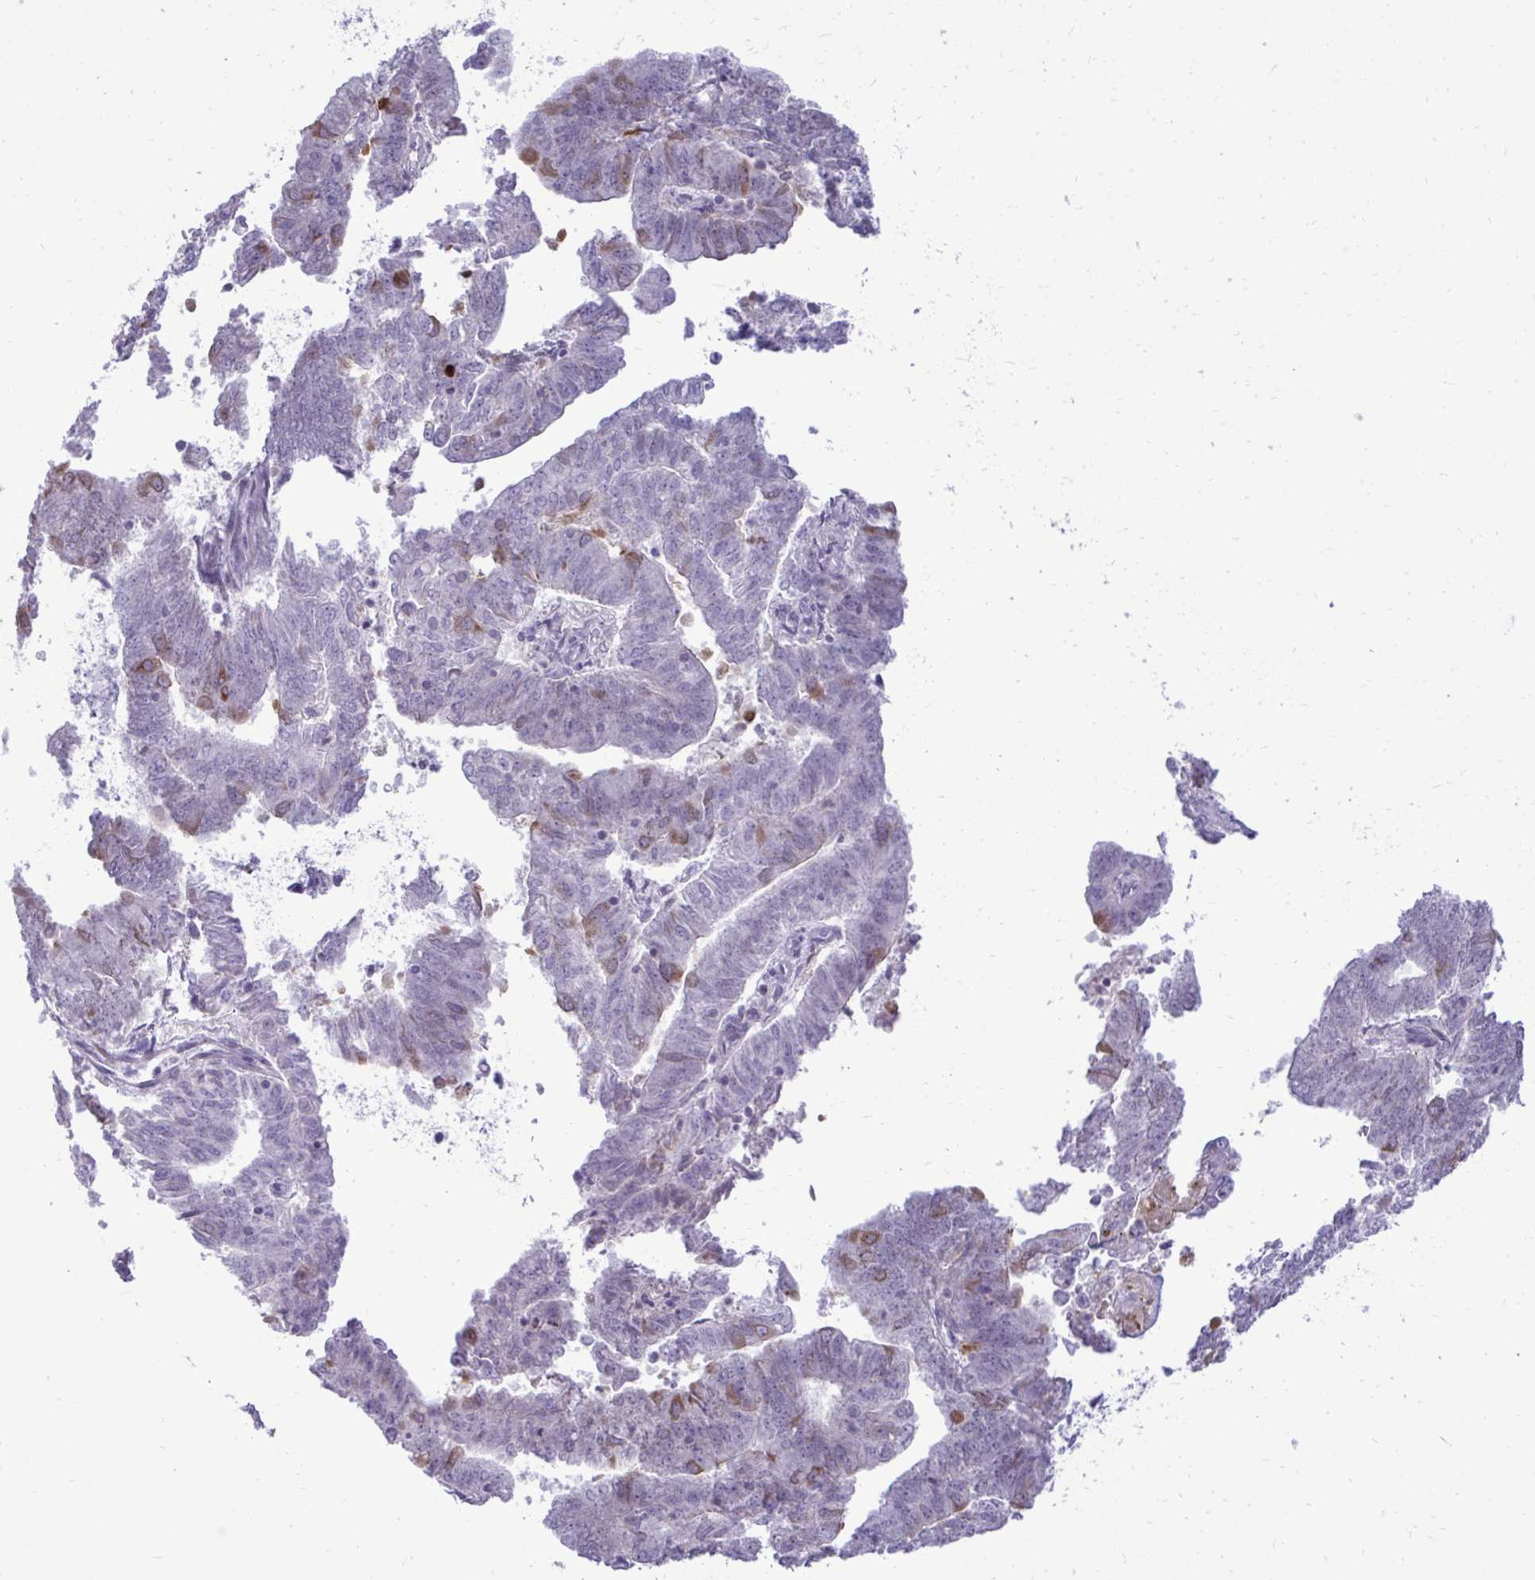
{"staining": {"intensity": "moderate", "quantity": "<25%", "location": "cytoplasmic/membranous"}, "tissue": "endometrial cancer", "cell_type": "Tumor cells", "image_type": "cancer", "snomed": [{"axis": "morphology", "description": "Adenocarcinoma, NOS"}, {"axis": "topography", "description": "Endometrium"}], "caption": "A brown stain shows moderate cytoplasmic/membranous staining of a protein in endometrial adenocarcinoma tumor cells.", "gene": "SPAG1", "patient": {"sex": "female", "age": 82}}